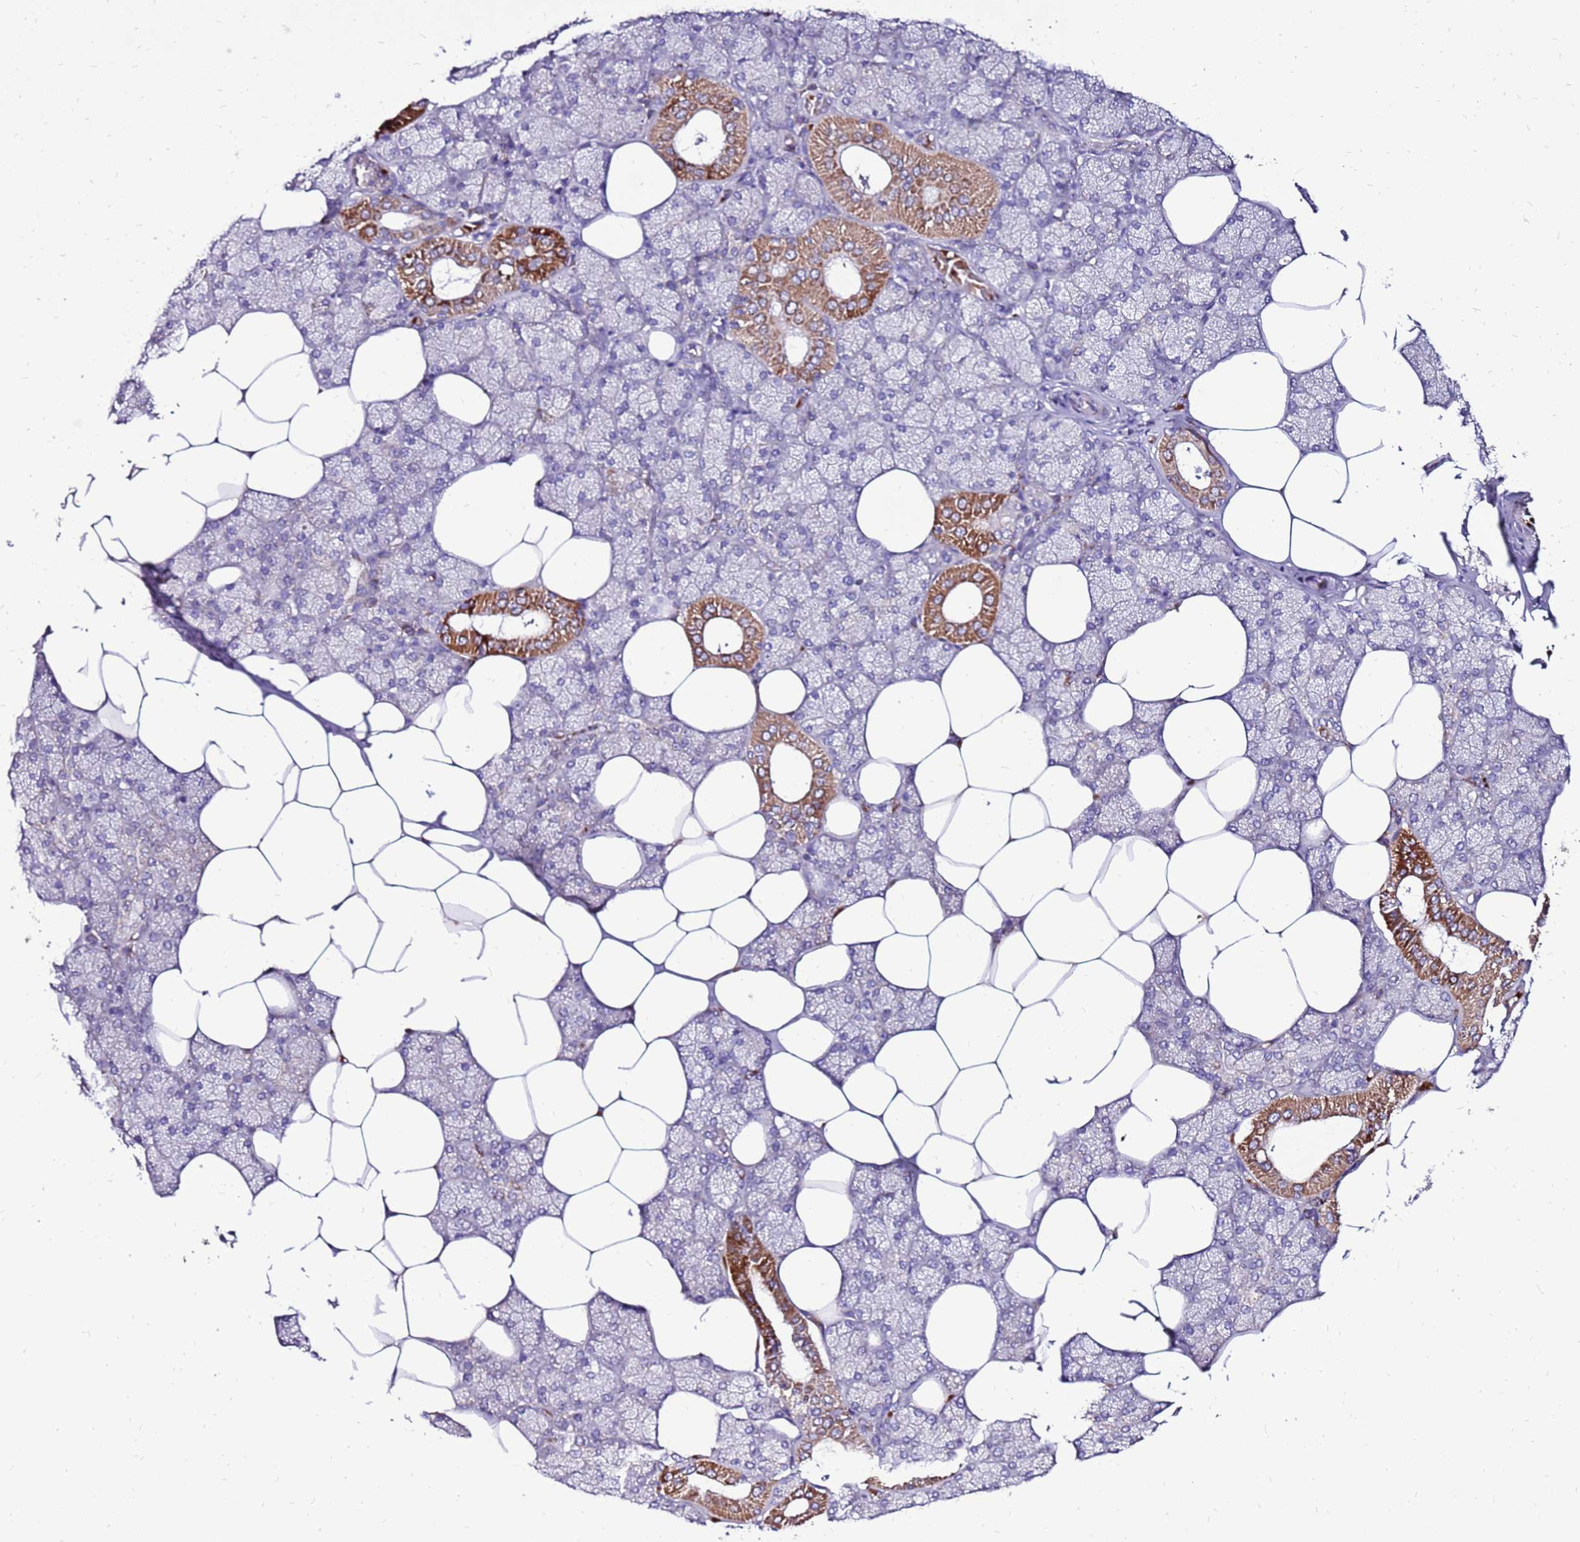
{"staining": {"intensity": "moderate", "quantity": "<25%", "location": "cytoplasmic/membranous"}, "tissue": "salivary gland", "cell_type": "Glandular cells", "image_type": "normal", "snomed": [{"axis": "morphology", "description": "Normal tissue, NOS"}, {"axis": "topography", "description": "Salivary gland"}], "caption": "This photomicrograph exhibits IHC staining of unremarkable salivary gland, with low moderate cytoplasmic/membranous positivity in about <25% of glandular cells.", "gene": "SPSB3", "patient": {"sex": "male", "age": 62}}